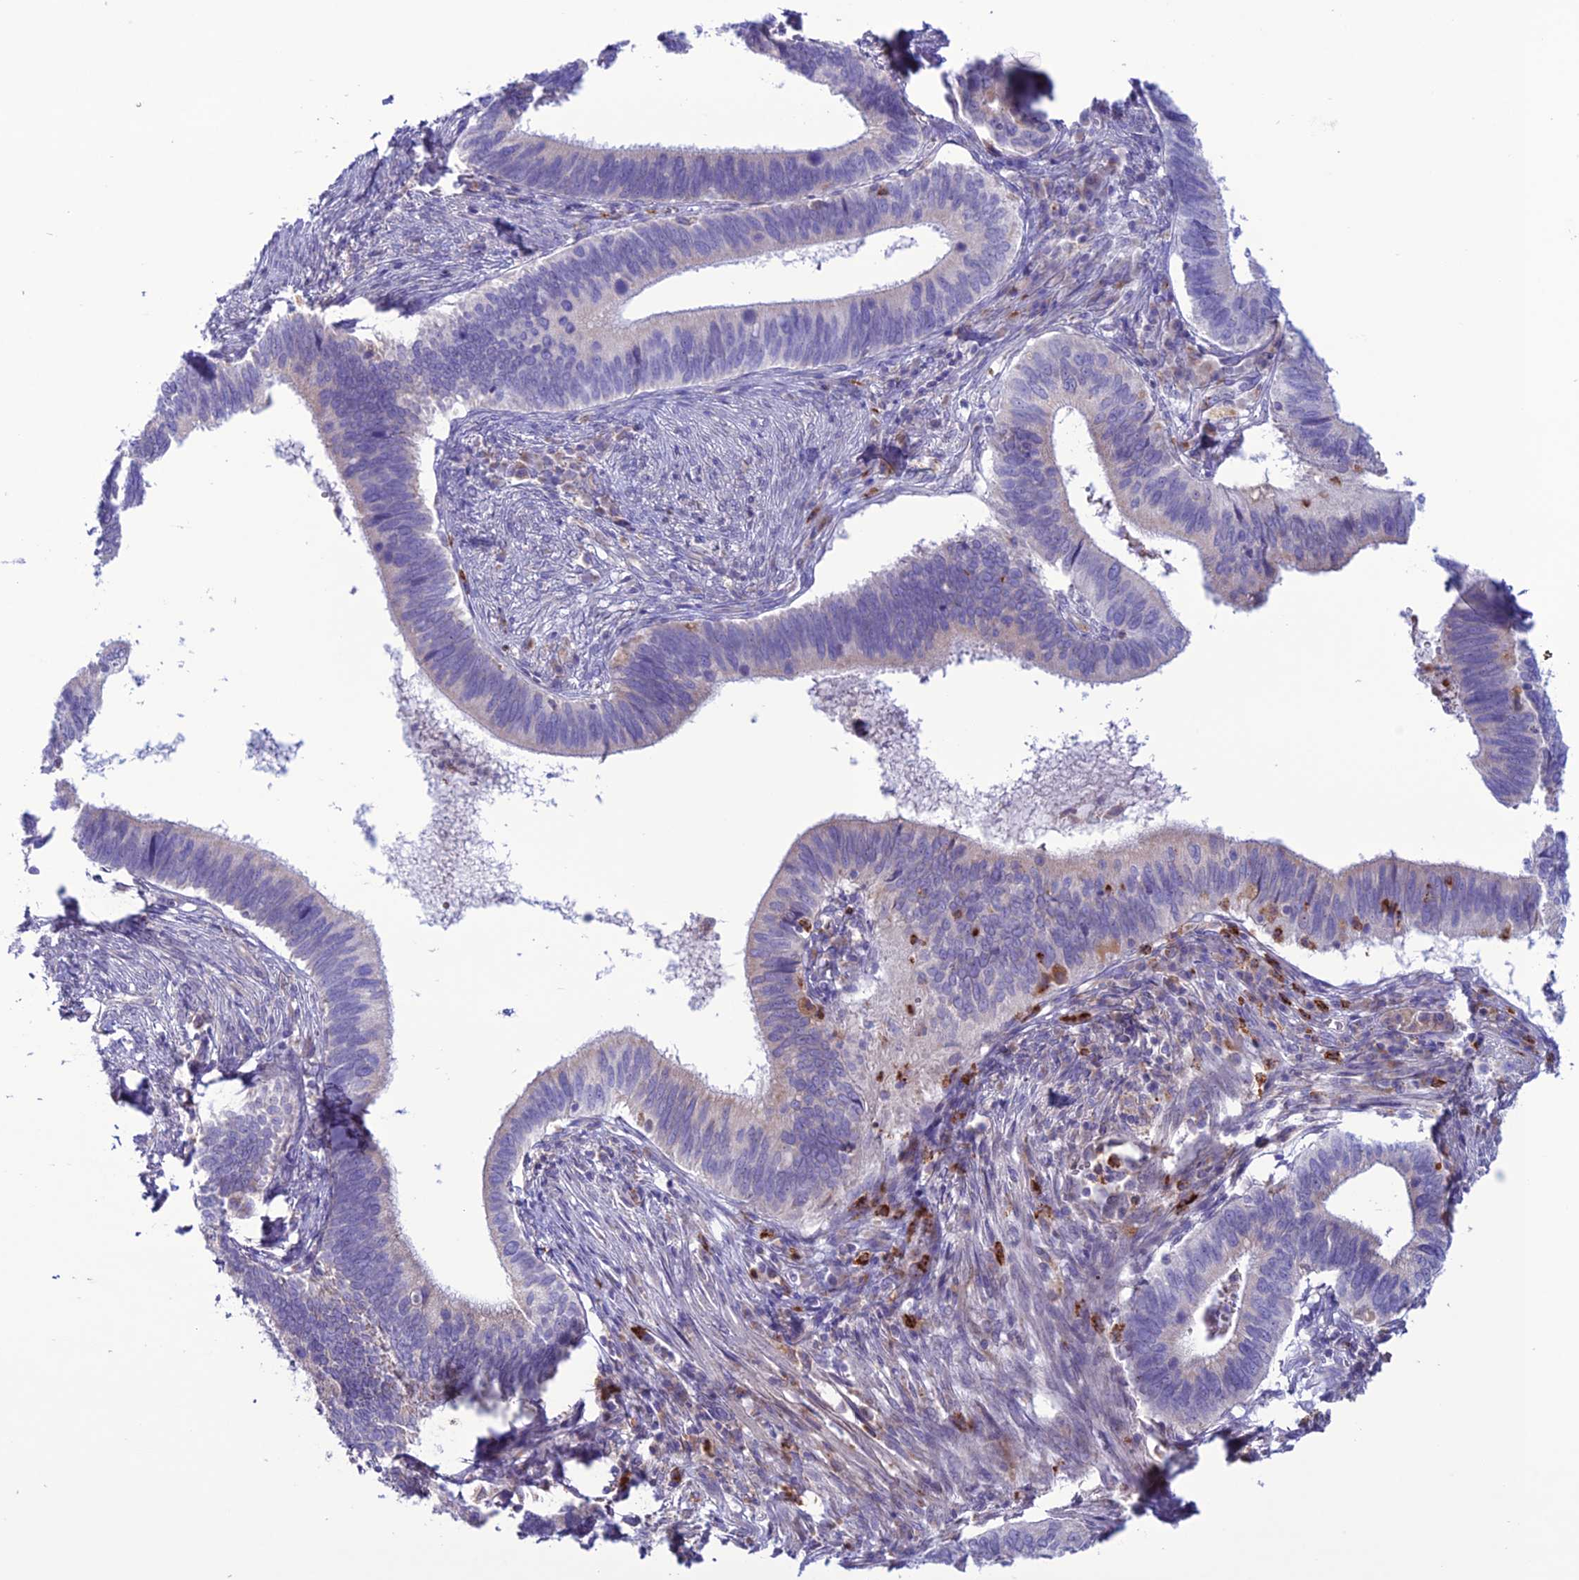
{"staining": {"intensity": "negative", "quantity": "none", "location": "none"}, "tissue": "cervical cancer", "cell_type": "Tumor cells", "image_type": "cancer", "snomed": [{"axis": "morphology", "description": "Adenocarcinoma, NOS"}, {"axis": "topography", "description": "Cervix"}], "caption": "Protein analysis of cervical adenocarcinoma demonstrates no significant expression in tumor cells.", "gene": "CLCN7", "patient": {"sex": "female", "age": 42}}